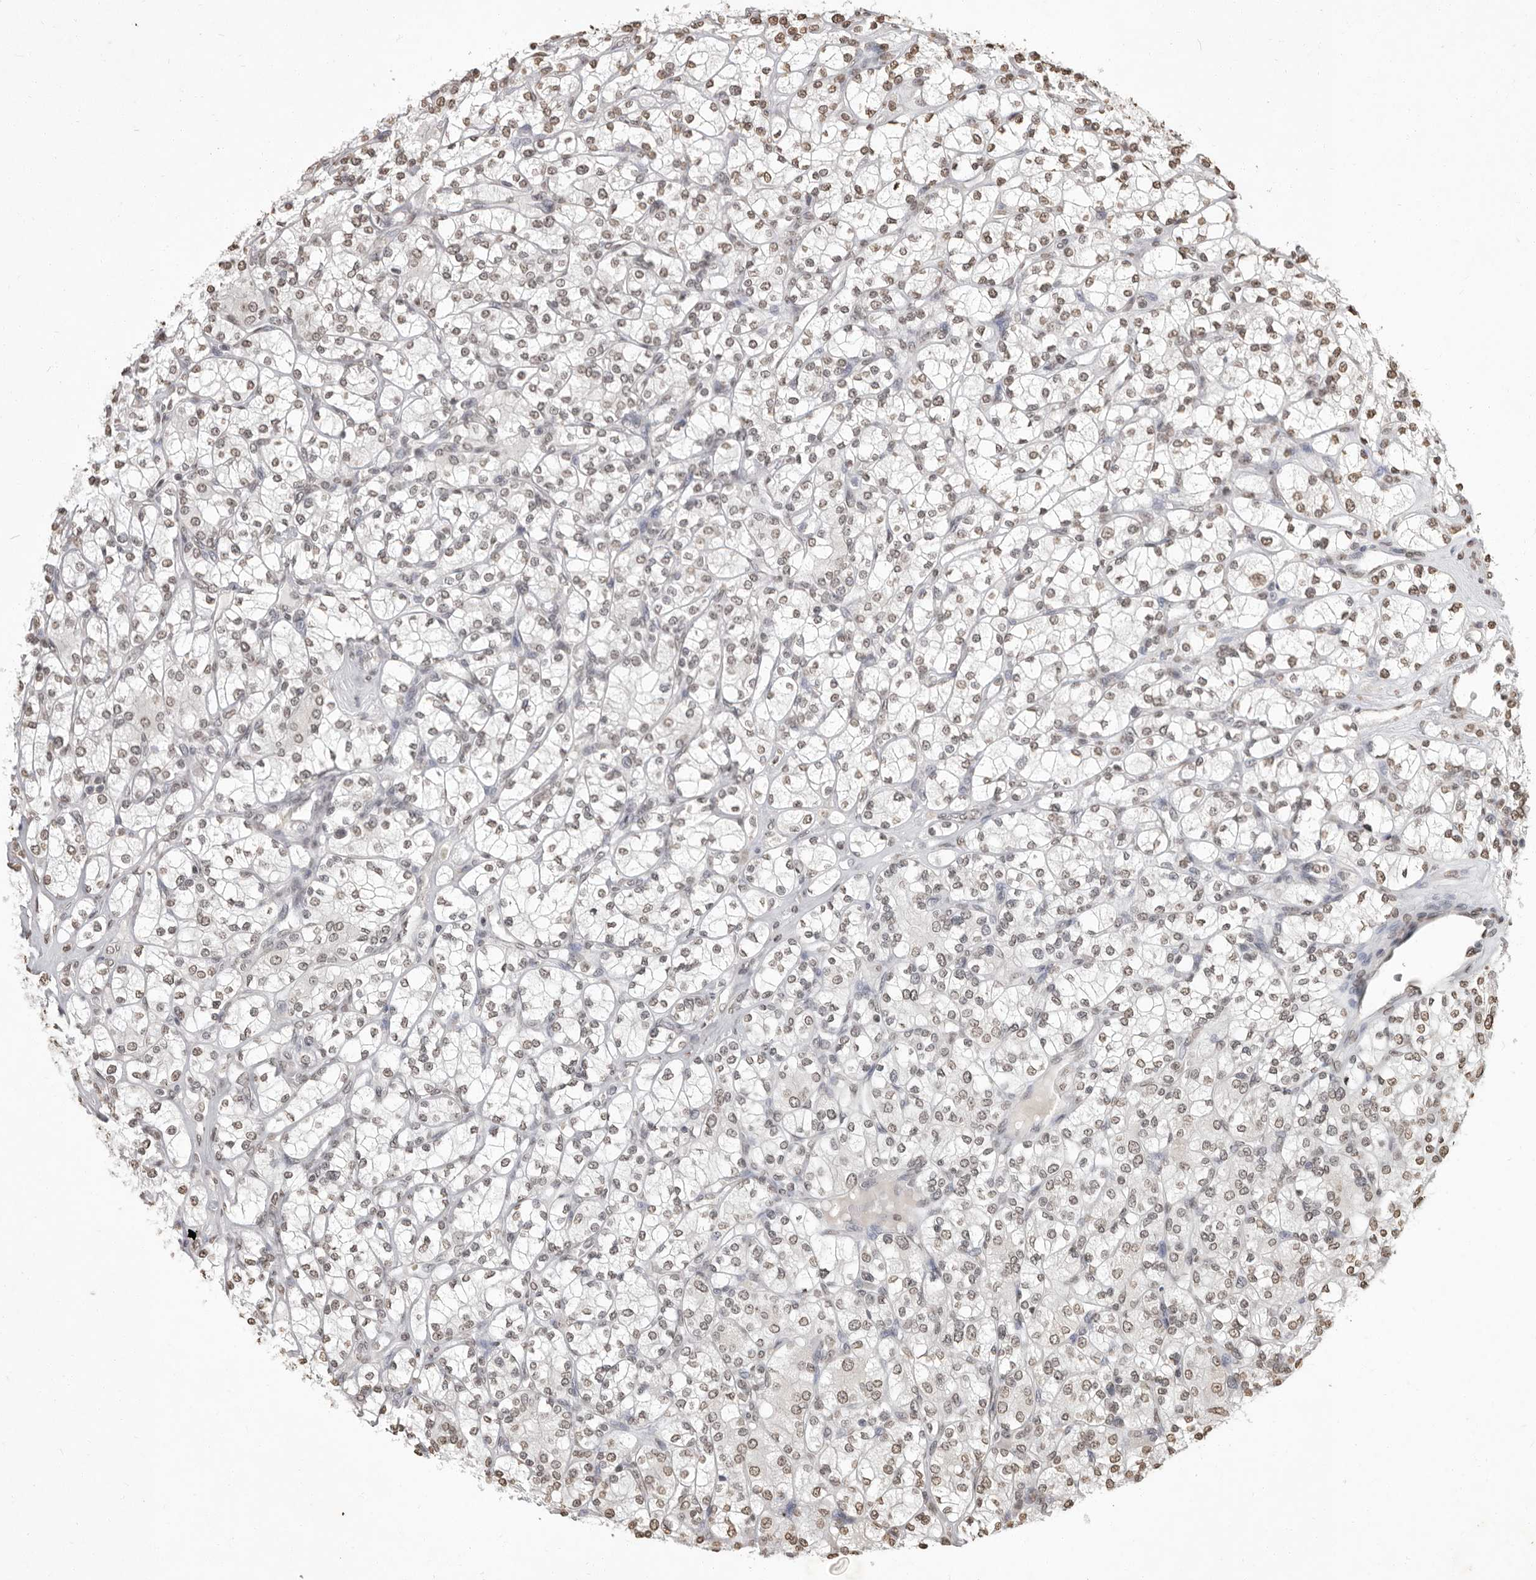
{"staining": {"intensity": "weak", "quantity": "25%-75%", "location": "nuclear"}, "tissue": "renal cancer", "cell_type": "Tumor cells", "image_type": "cancer", "snomed": [{"axis": "morphology", "description": "Adenocarcinoma, NOS"}, {"axis": "topography", "description": "Kidney"}], "caption": "Immunohistochemistry (DAB (3,3'-diaminobenzidine)) staining of human adenocarcinoma (renal) displays weak nuclear protein staining in about 25%-75% of tumor cells. (Stains: DAB in brown, nuclei in blue, Microscopy: brightfield microscopy at high magnification).", "gene": "WDR45", "patient": {"sex": "male", "age": 77}}